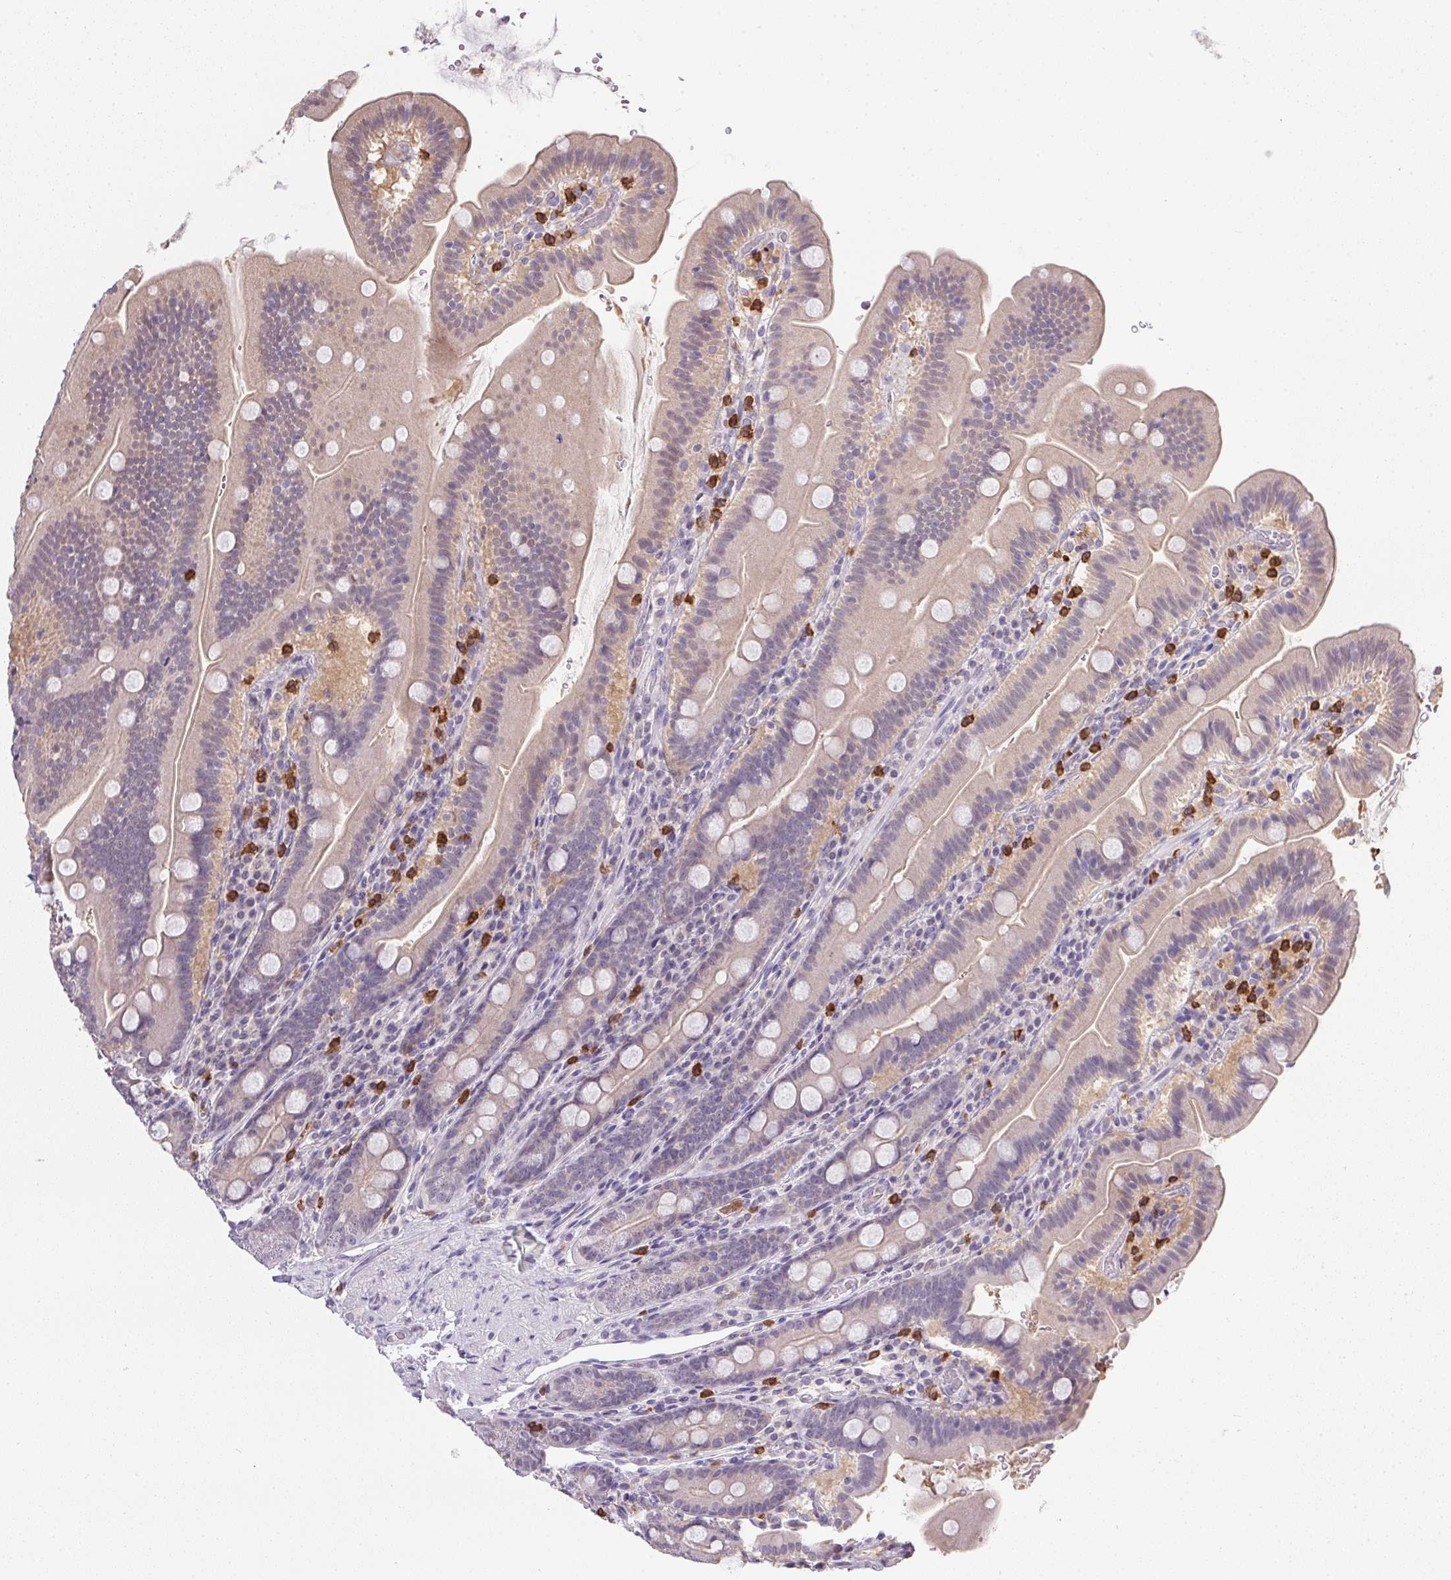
{"staining": {"intensity": "weak", "quantity": "<25%", "location": "cytoplasmic/membranous"}, "tissue": "small intestine", "cell_type": "Glandular cells", "image_type": "normal", "snomed": [{"axis": "morphology", "description": "Normal tissue, NOS"}, {"axis": "topography", "description": "Small intestine"}], "caption": "A high-resolution micrograph shows IHC staining of unremarkable small intestine, which displays no significant expression in glandular cells. (Immunohistochemistry (ihc), brightfield microscopy, high magnification).", "gene": "DNAJC5G", "patient": {"sex": "male", "age": 26}}